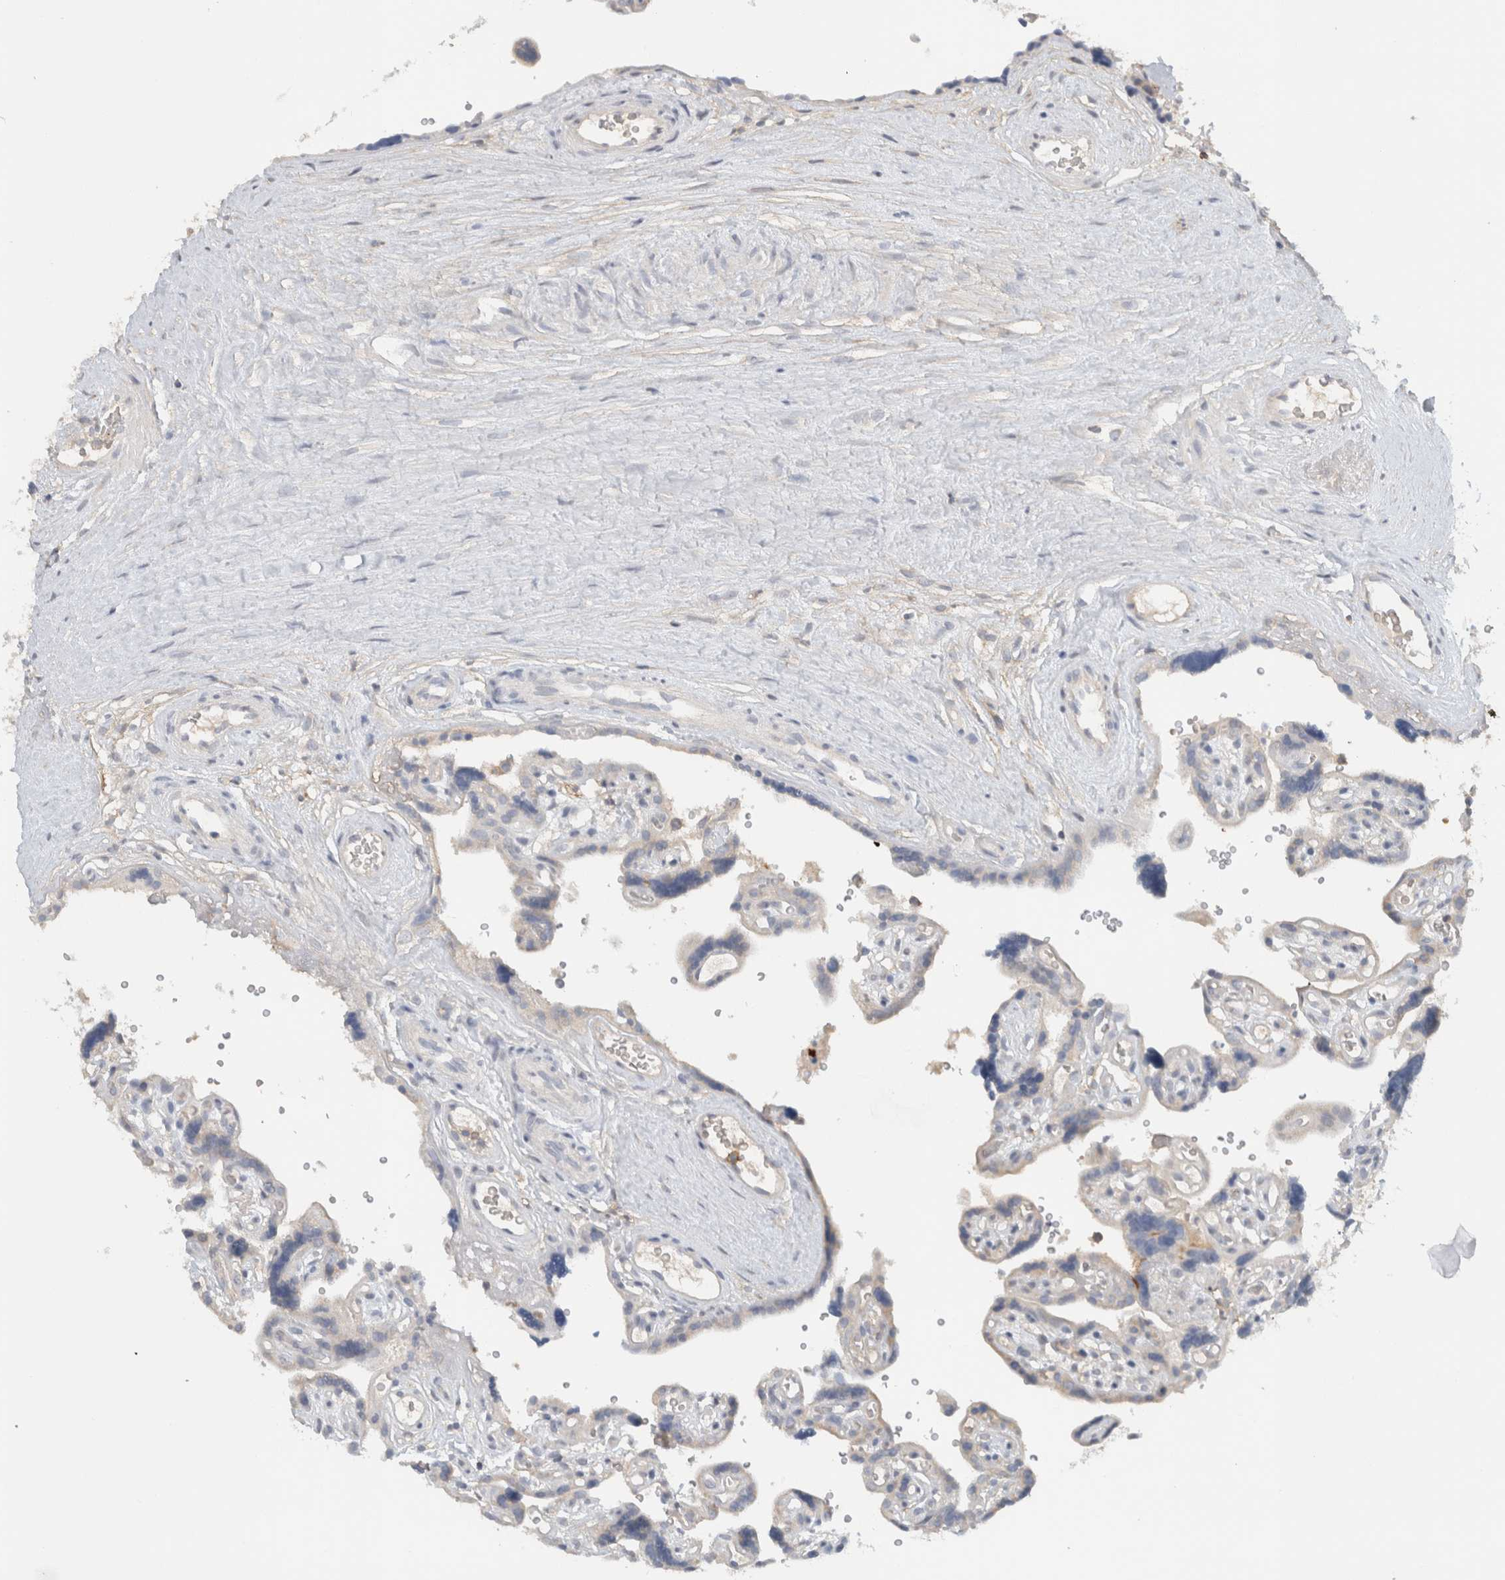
{"staining": {"intensity": "negative", "quantity": "none", "location": "none"}, "tissue": "placenta", "cell_type": "Decidual cells", "image_type": "normal", "snomed": [{"axis": "morphology", "description": "Normal tissue, NOS"}, {"axis": "topography", "description": "Placenta"}], "caption": "A high-resolution image shows immunohistochemistry staining of normal placenta, which exhibits no significant expression in decidual cells. Brightfield microscopy of immunohistochemistry (IHC) stained with DAB (3,3'-diaminobenzidine) (brown) and hematoxylin (blue), captured at high magnification.", "gene": "ERCC6L2", "patient": {"sex": "female", "age": 30}}